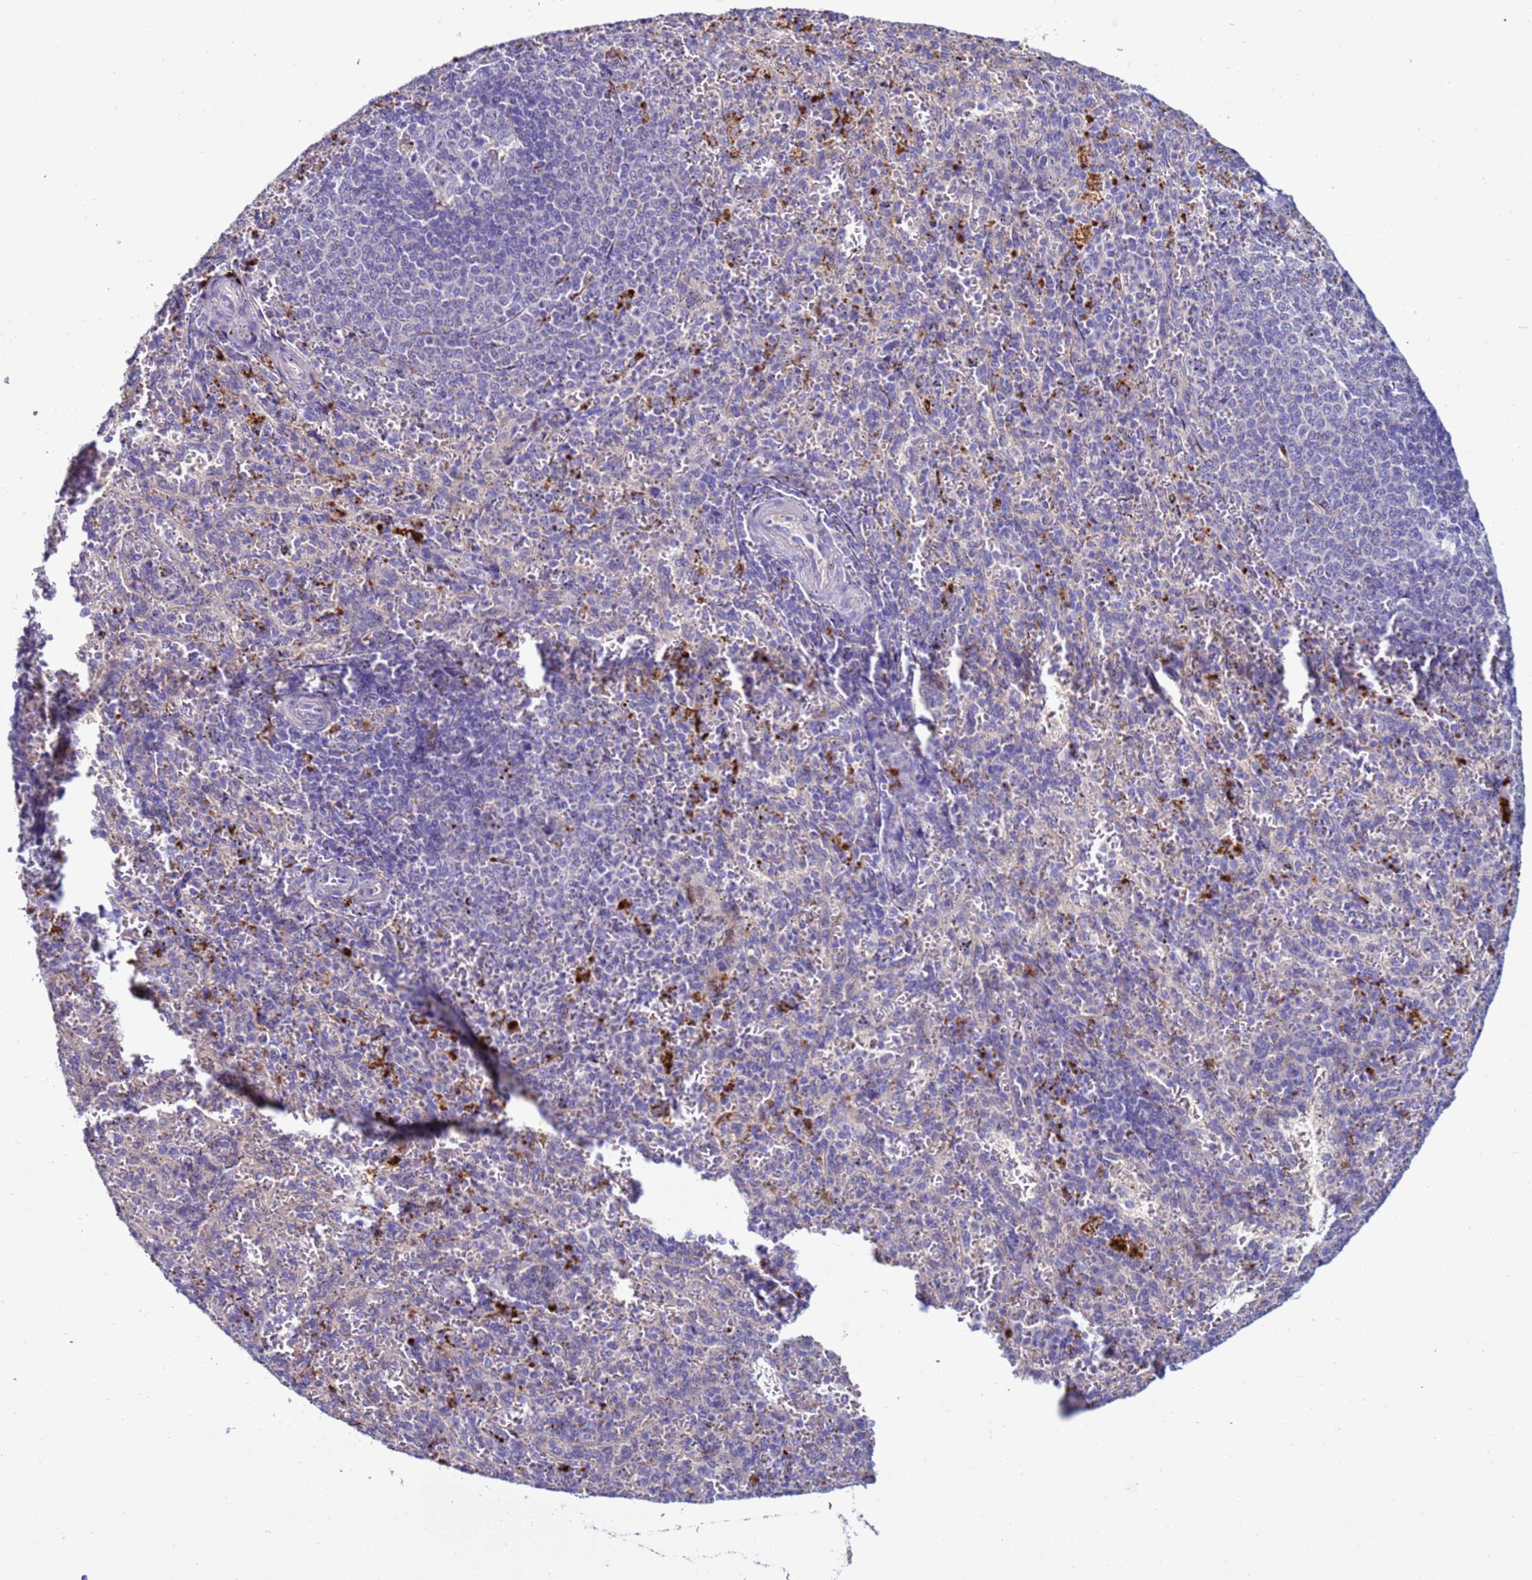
{"staining": {"intensity": "negative", "quantity": "none", "location": "none"}, "tissue": "spleen", "cell_type": "Cells in red pulp", "image_type": "normal", "snomed": [{"axis": "morphology", "description": "Normal tissue, NOS"}, {"axis": "topography", "description": "Spleen"}], "caption": "High power microscopy image of an immunohistochemistry (IHC) micrograph of normal spleen, revealing no significant expression in cells in red pulp. (DAB (3,3'-diaminobenzidine) immunohistochemistry with hematoxylin counter stain).", "gene": "NAT1", "patient": {"sex": "female", "age": 21}}